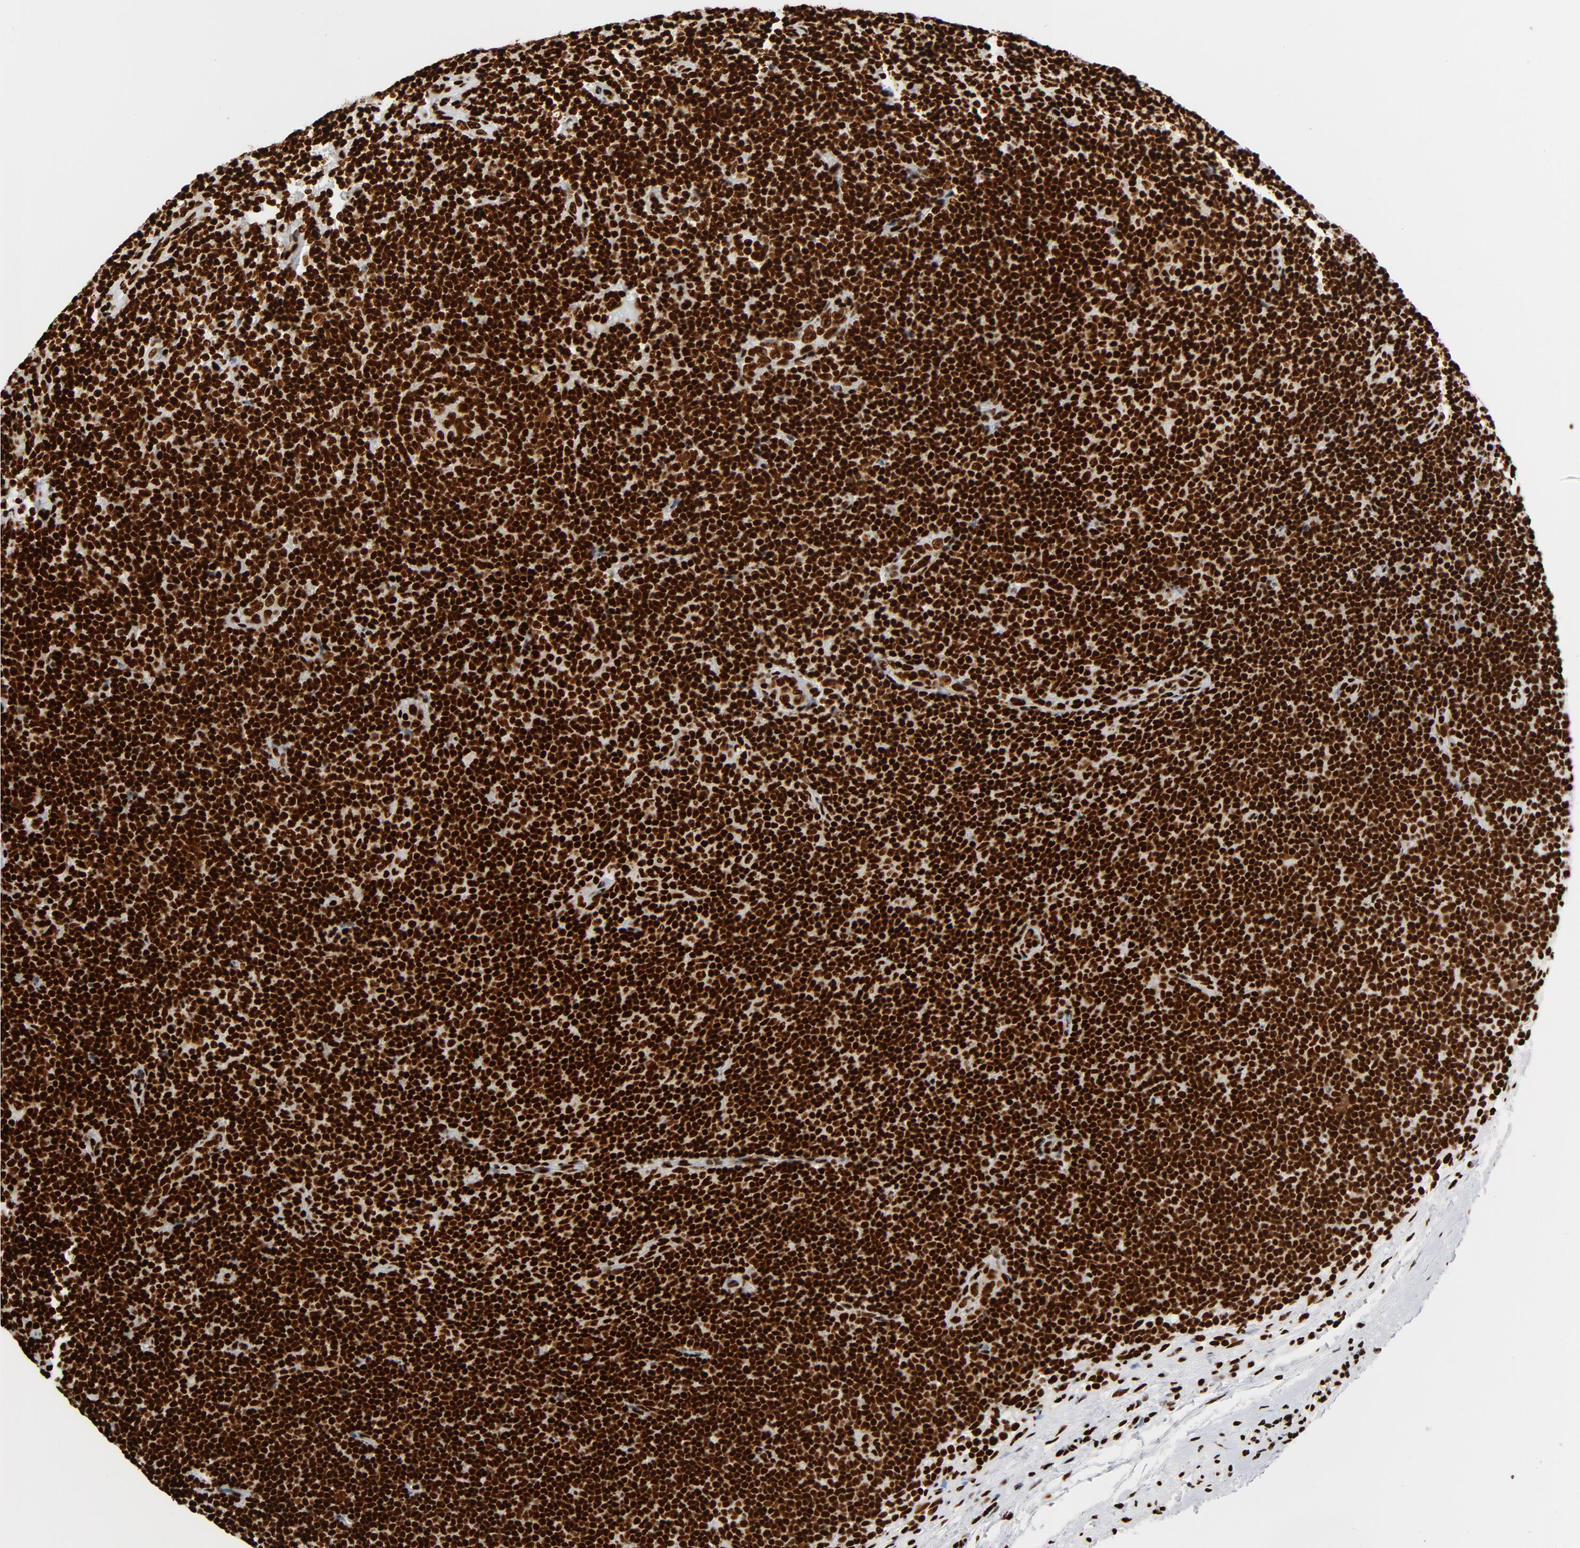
{"staining": {"intensity": "strong", "quantity": ">75%", "location": "nuclear"}, "tissue": "lymphoma", "cell_type": "Tumor cells", "image_type": "cancer", "snomed": [{"axis": "morphology", "description": "Malignant lymphoma, non-Hodgkin's type, Low grade"}, {"axis": "topography", "description": "Lymph node"}], "caption": "Immunohistochemistry (DAB (3,3'-diaminobenzidine)) staining of human lymphoma demonstrates strong nuclear protein expression in about >75% of tumor cells.", "gene": "XRCC6", "patient": {"sex": "male", "age": 70}}